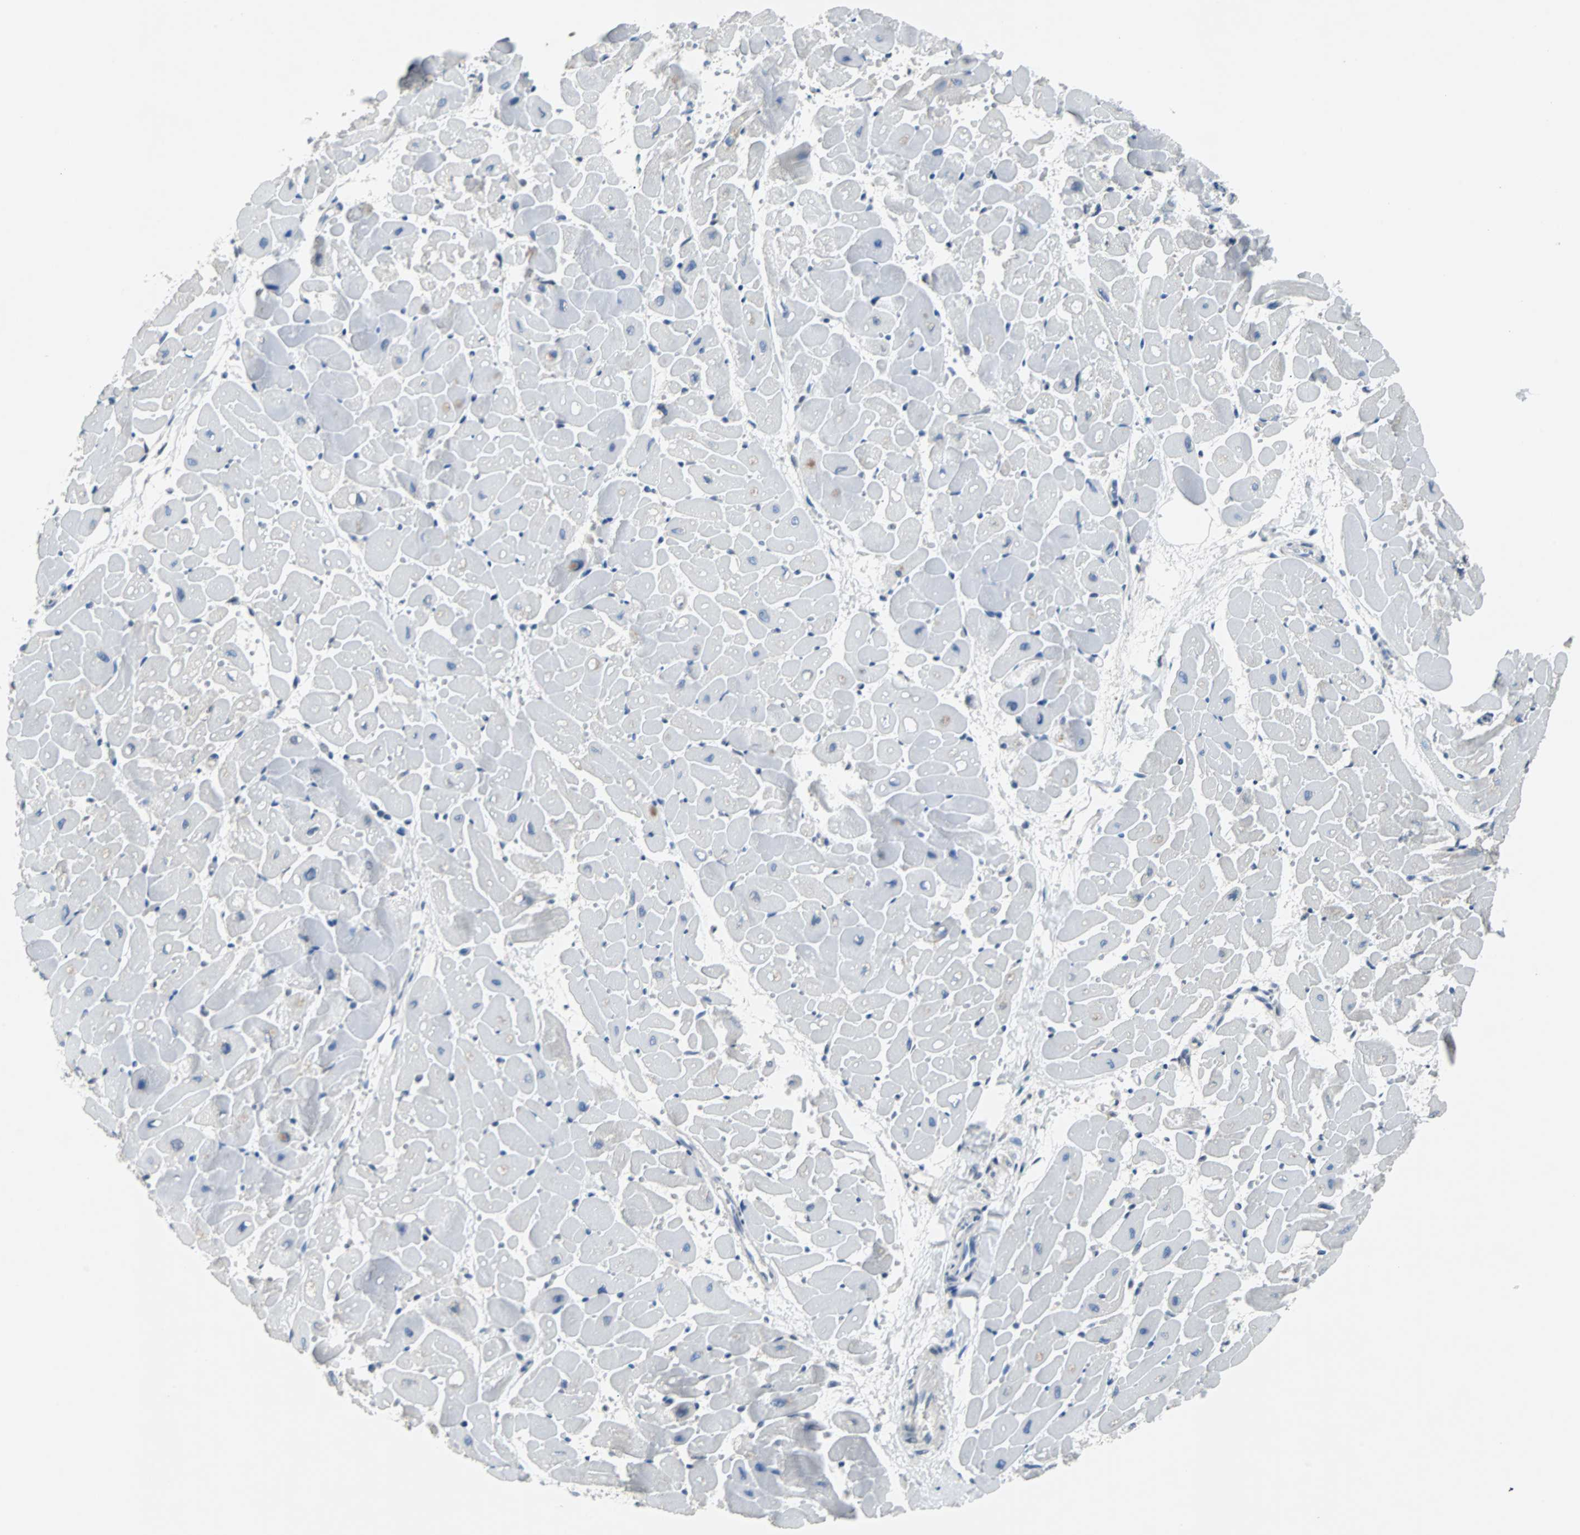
{"staining": {"intensity": "negative", "quantity": "none", "location": "none"}, "tissue": "heart muscle", "cell_type": "Cardiomyocytes", "image_type": "normal", "snomed": [{"axis": "morphology", "description": "Normal tissue, NOS"}, {"axis": "topography", "description": "Heart"}], "caption": "Heart muscle stained for a protein using immunohistochemistry (IHC) demonstrates no staining cardiomyocytes.", "gene": "MAP2K6", "patient": {"sex": "female", "age": 19}}